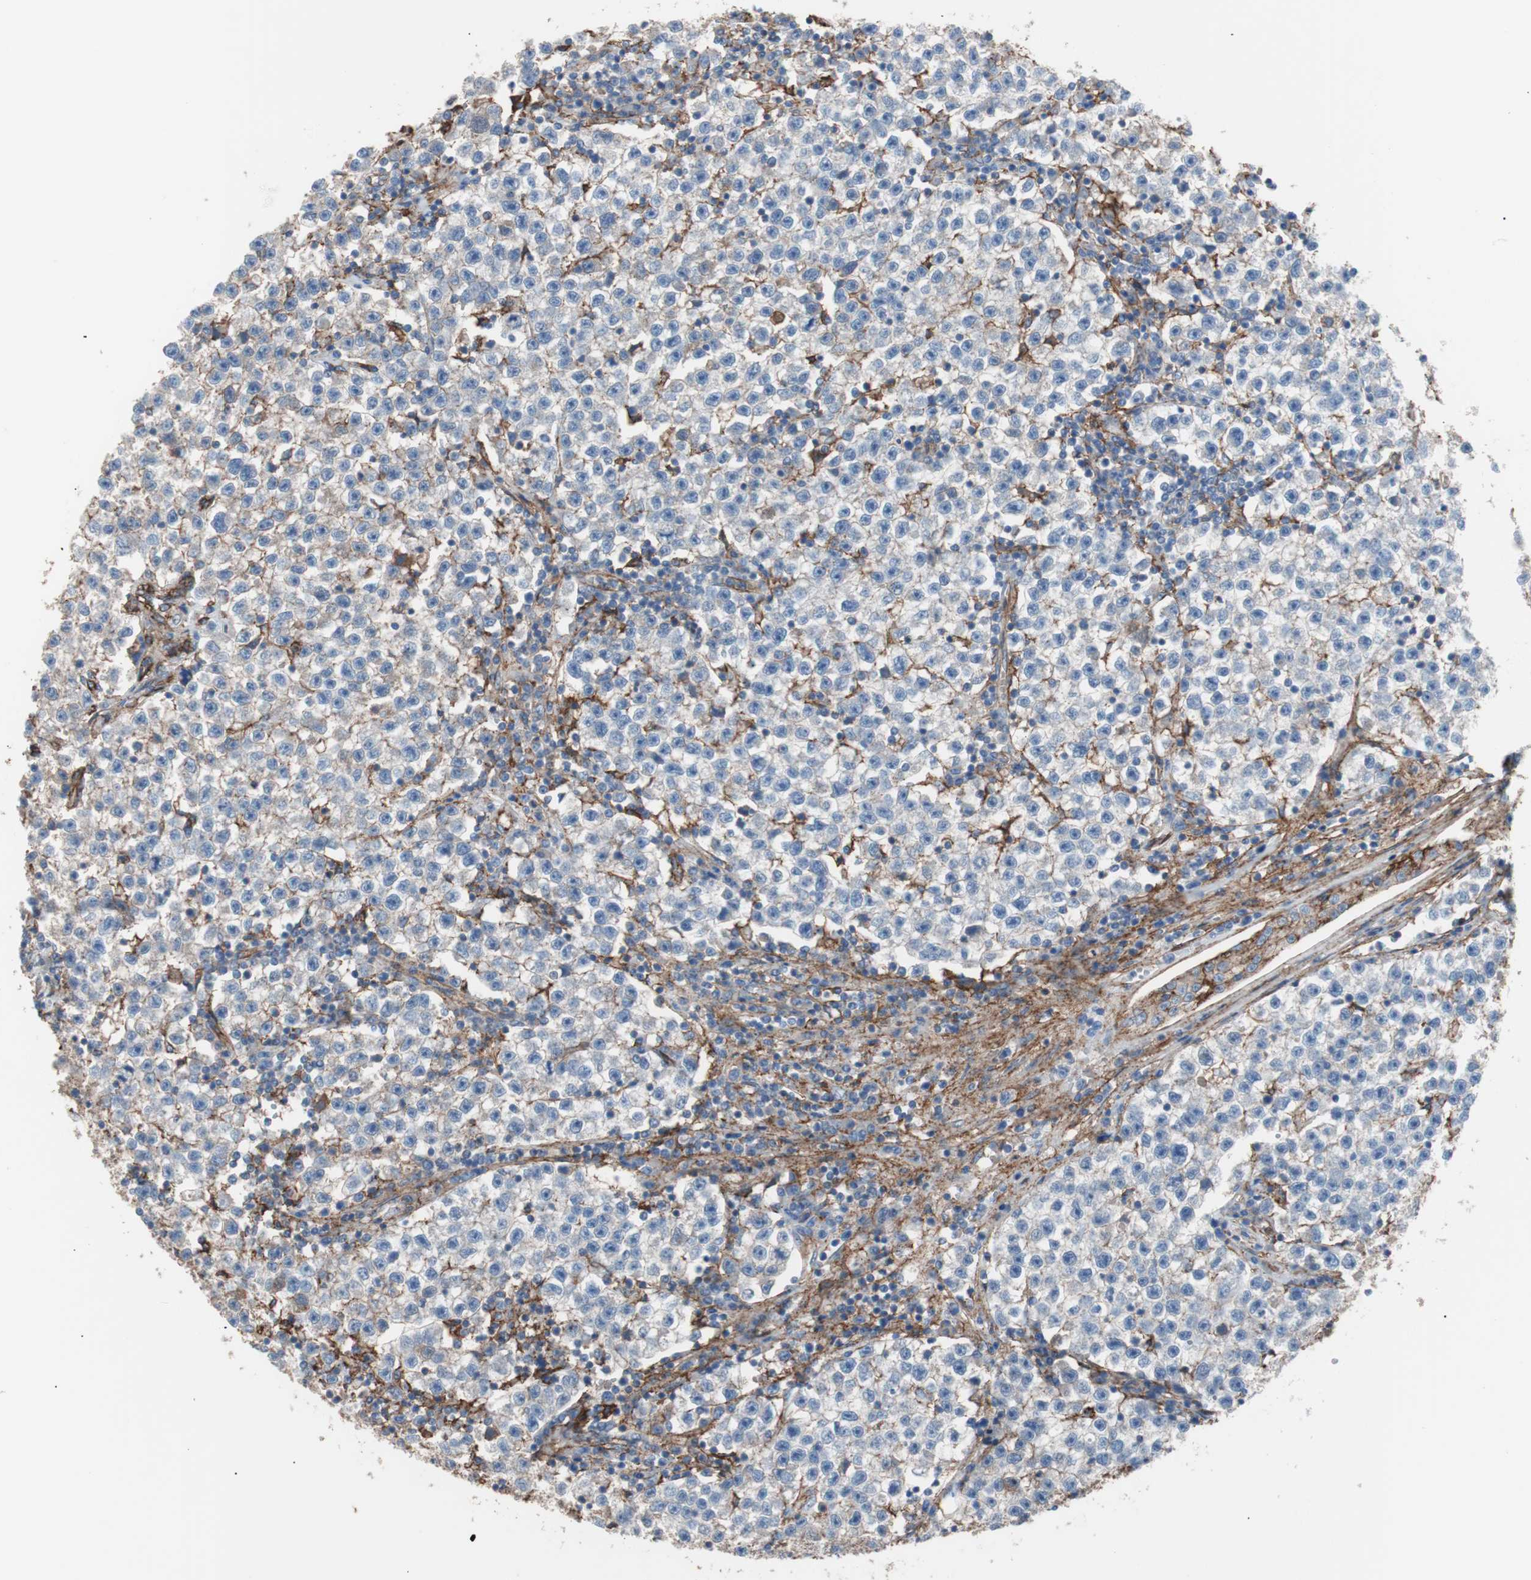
{"staining": {"intensity": "negative", "quantity": "none", "location": "none"}, "tissue": "testis cancer", "cell_type": "Tumor cells", "image_type": "cancer", "snomed": [{"axis": "morphology", "description": "Seminoma, NOS"}, {"axis": "topography", "description": "Testis"}], "caption": "Immunohistochemistry histopathology image of human testis seminoma stained for a protein (brown), which demonstrates no positivity in tumor cells.", "gene": "CD81", "patient": {"sex": "male", "age": 22}}